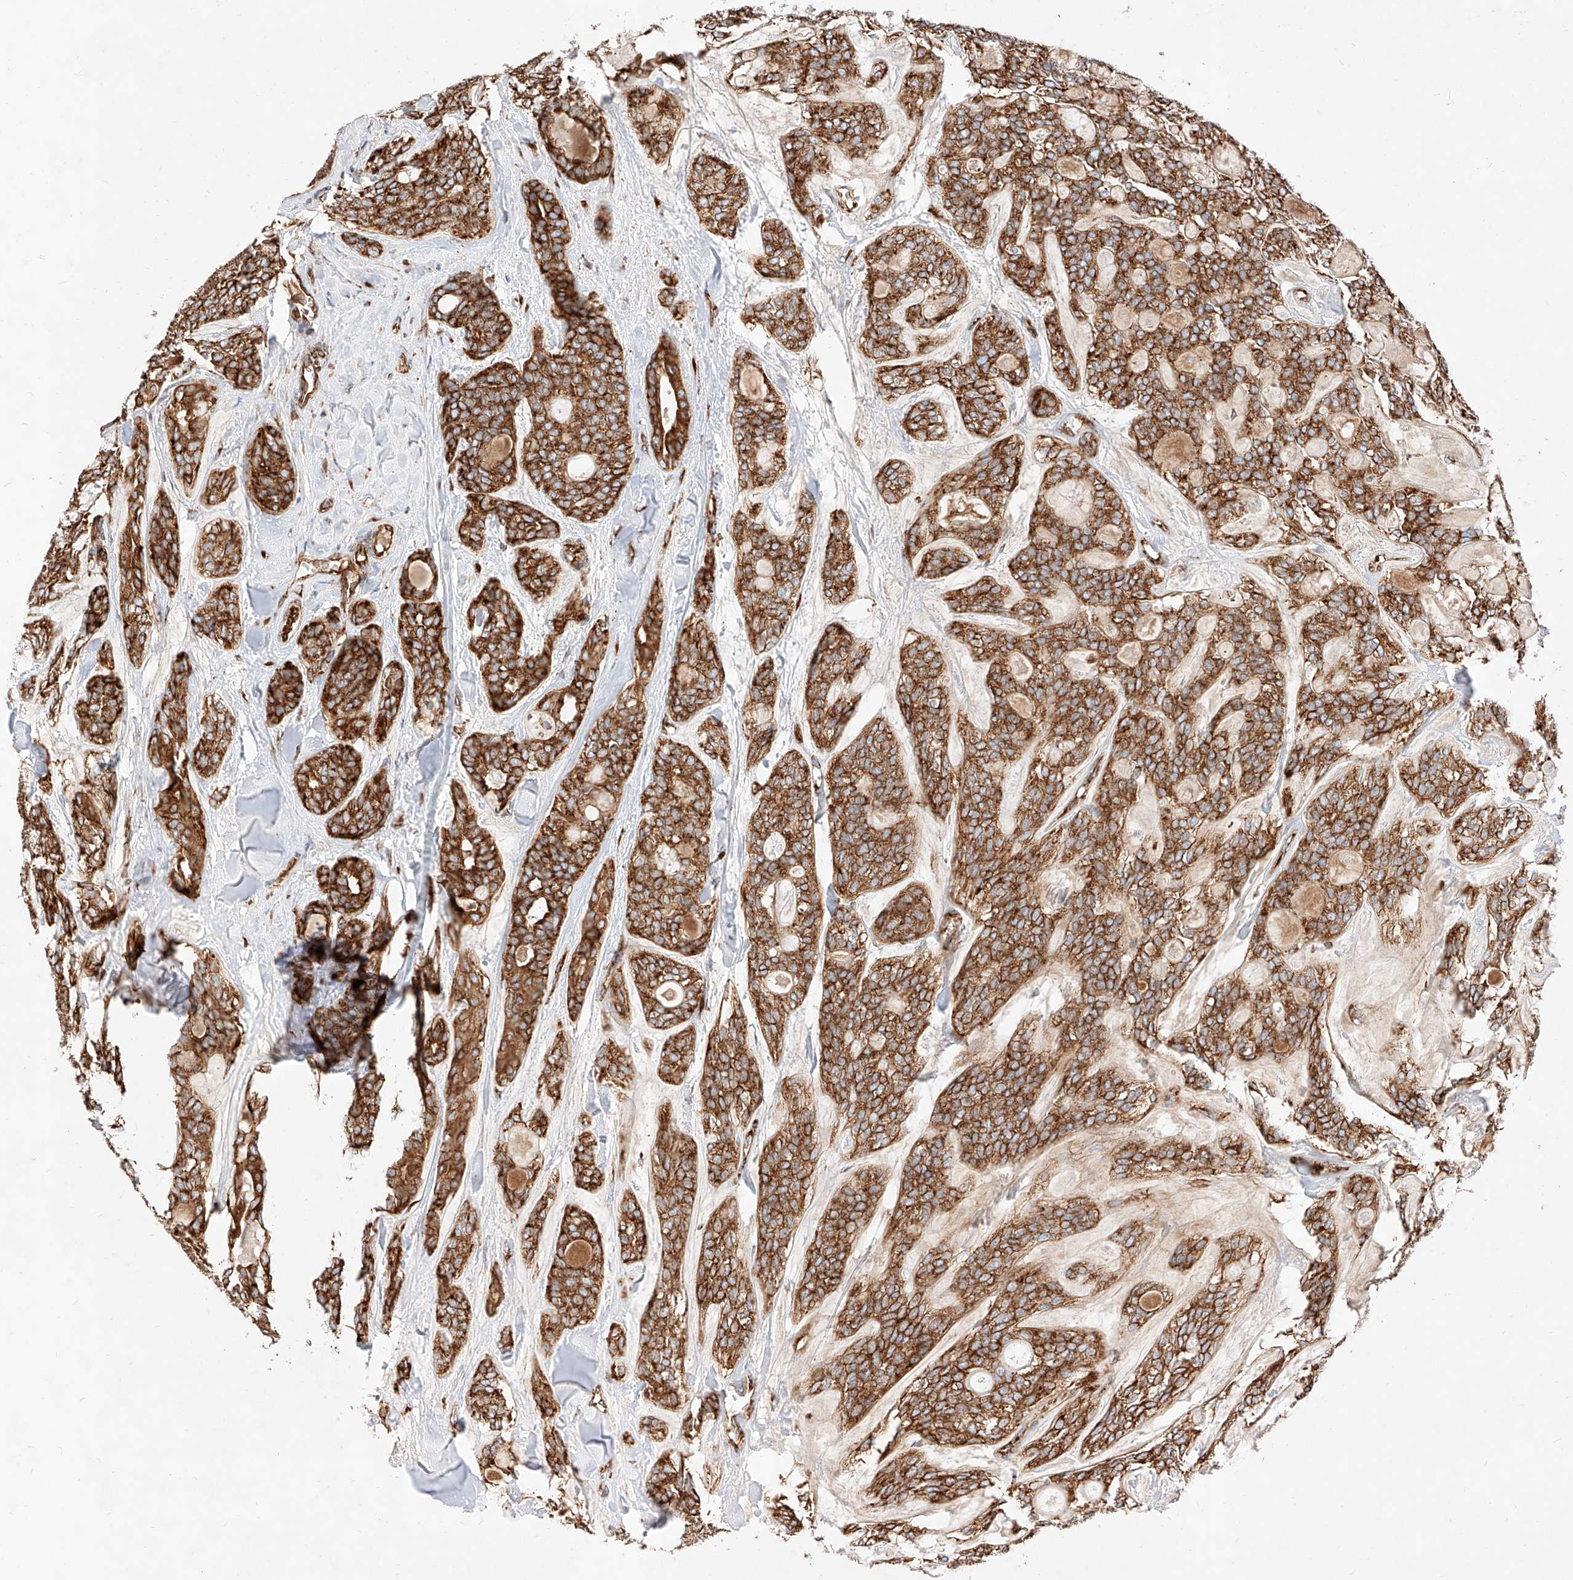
{"staining": {"intensity": "strong", "quantity": ">75%", "location": "cytoplasmic/membranous"}, "tissue": "head and neck cancer", "cell_type": "Tumor cells", "image_type": "cancer", "snomed": [{"axis": "morphology", "description": "Adenocarcinoma, NOS"}, {"axis": "topography", "description": "Head-Neck"}], "caption": "The immunohistochemical stain shows strong cytoplasmic/membranous positivity in tumor cells of head and neck adenocarcinoma tissue.", "gene": "CSGALNACT2", "patient": {"sex": "male", "age": 66}}